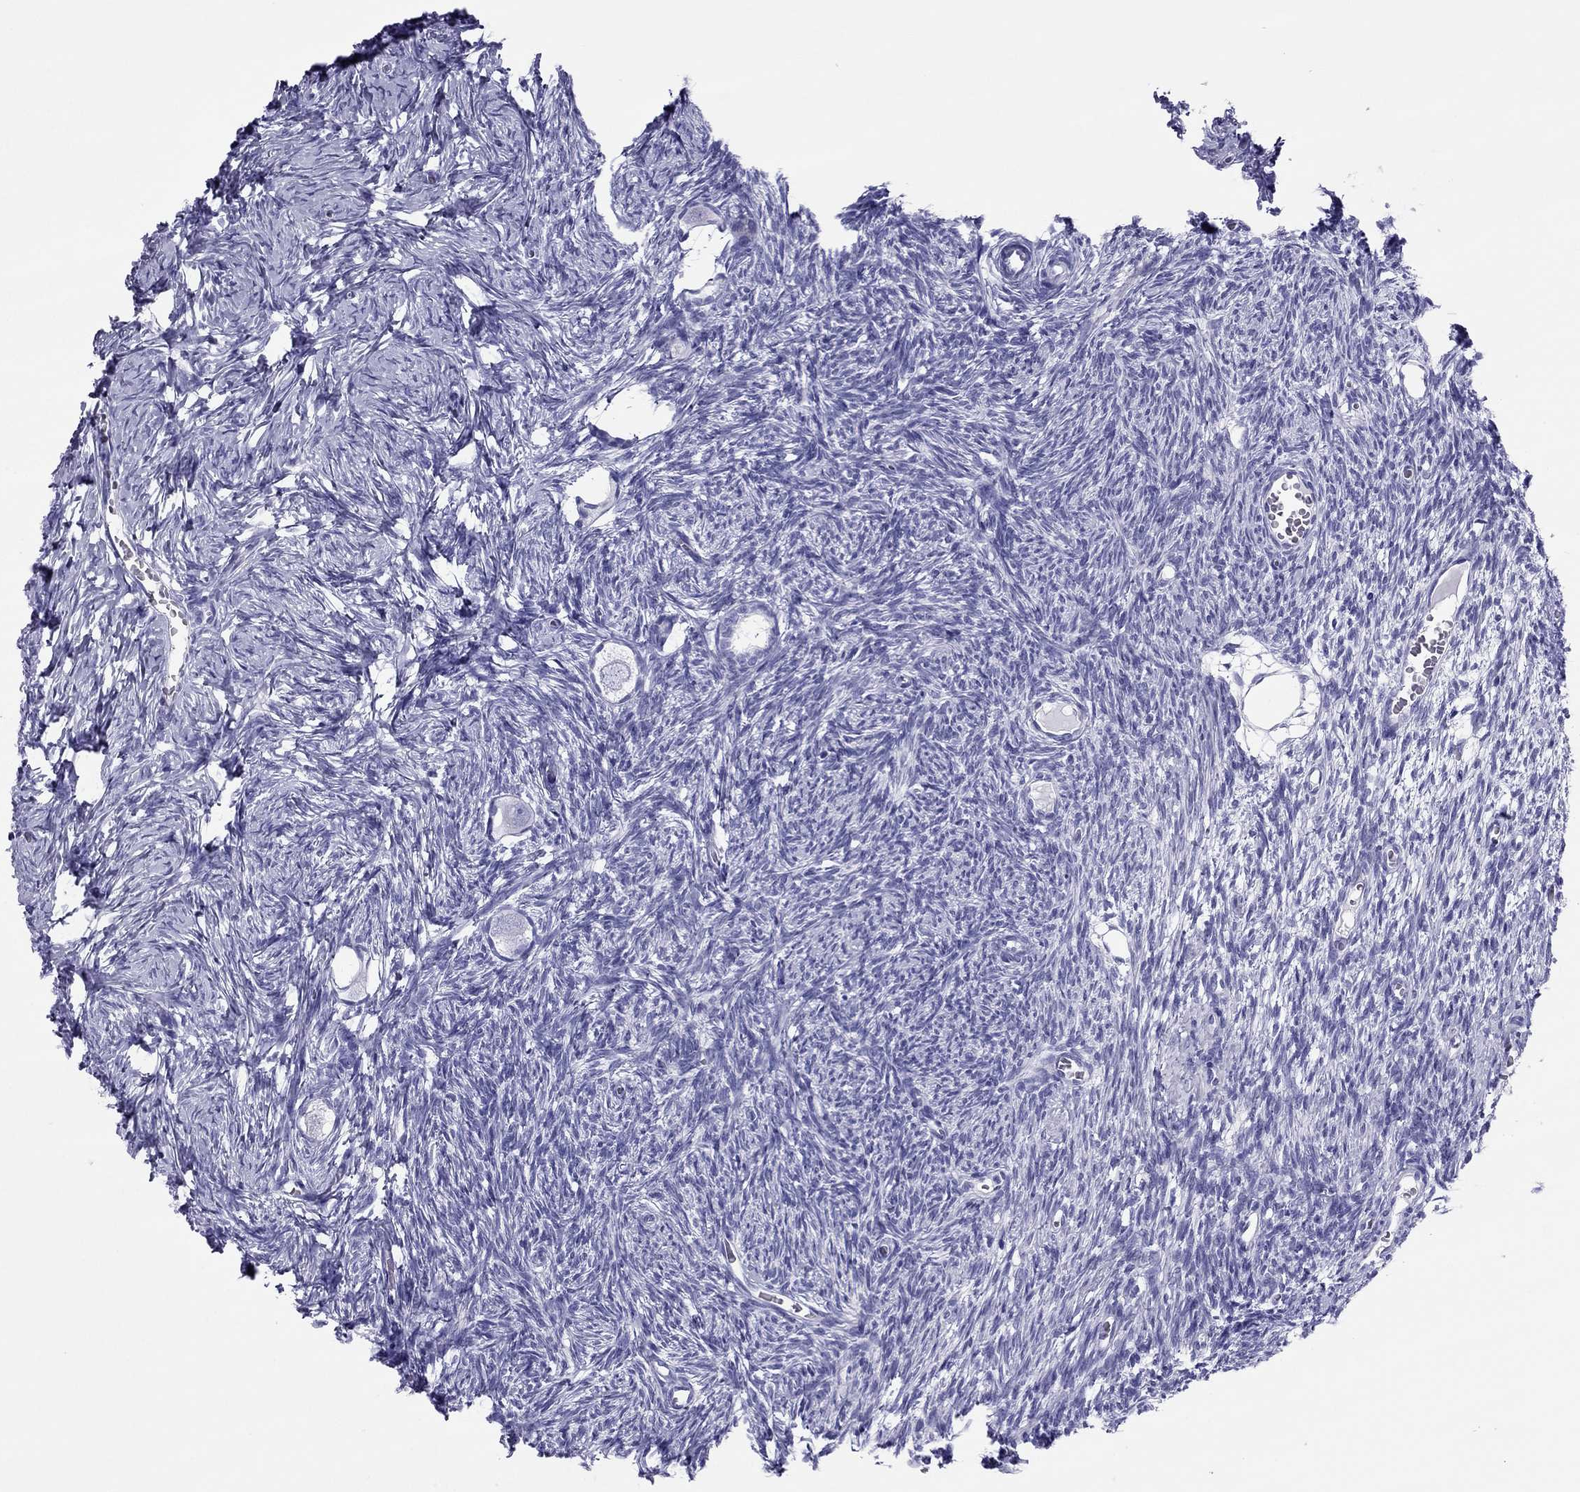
{"staining": {"intensity": "negative", "quantity": "none", "location": "none"}, "tissue": "ovary", "cell_type": "Follicle cells", "image_type": "normal", "snomed": [{"axis": "morphology", "description": "Normal tissue, NOS"}, {"axis": "topography", "description": "Ovary"}], "caption": "A micrograph of ovary stained for a protein reveals no brown staining in follicle cells.", "gene": "PDE6A", "patient": {"sex": "female", "age": 27}}